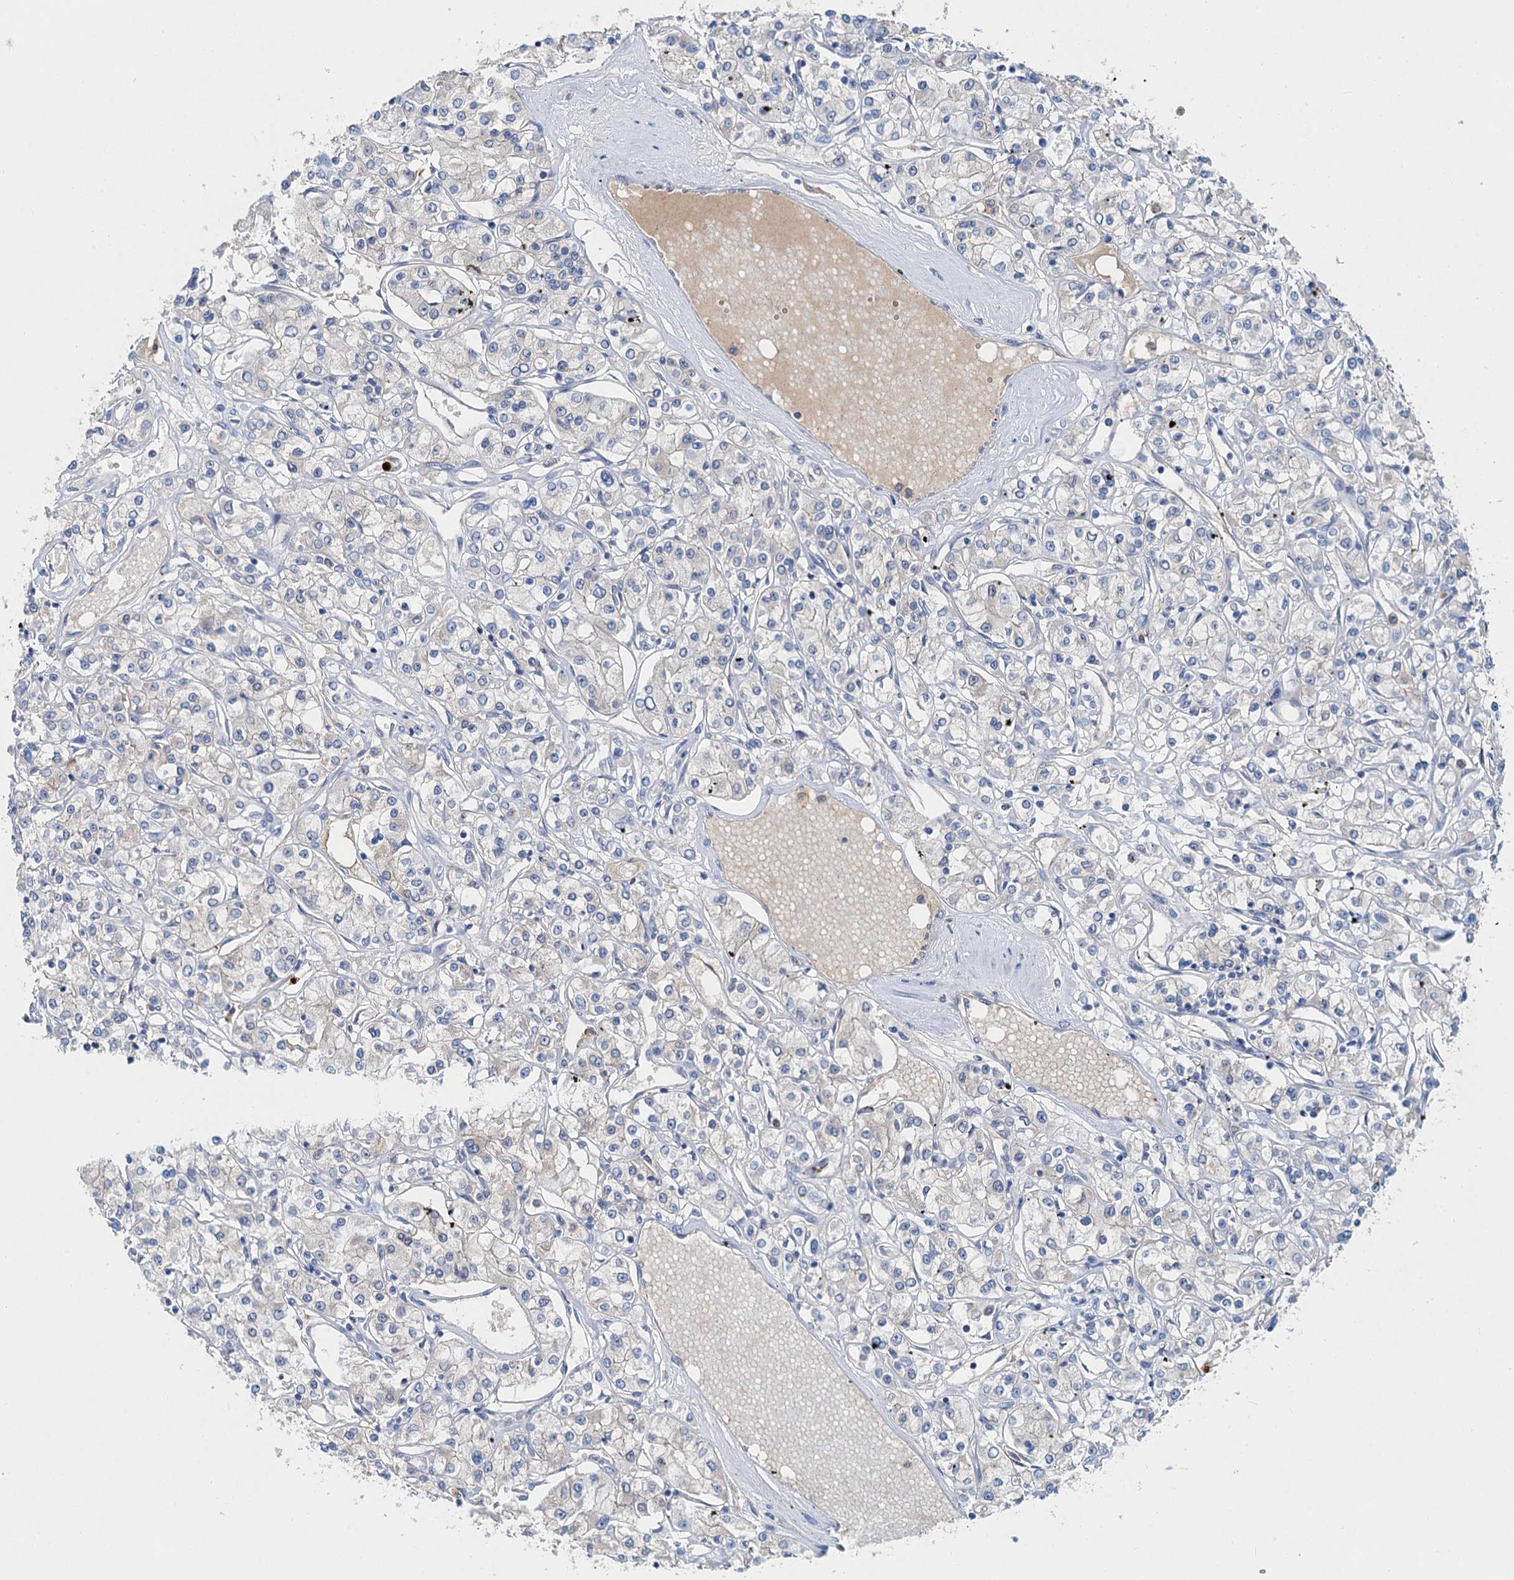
{"staining": {"intensity": "negative", "quantity": "none", "location": "none"}, "tissue": "renal cancer", "cell_type": "Tumor cells", "image_type": "cancer", "snomed": [{"axis": "morphology", "description": "Adenocarcinoma, NOS"}, {"axis": "topography", "description": "Kidney"}], "caption": "A histopathology image of human renal adenocarcinoma is negative for staining in tumor cells.", "gene": "OTOA", "patient": {"sex": "female", "age": 59}}